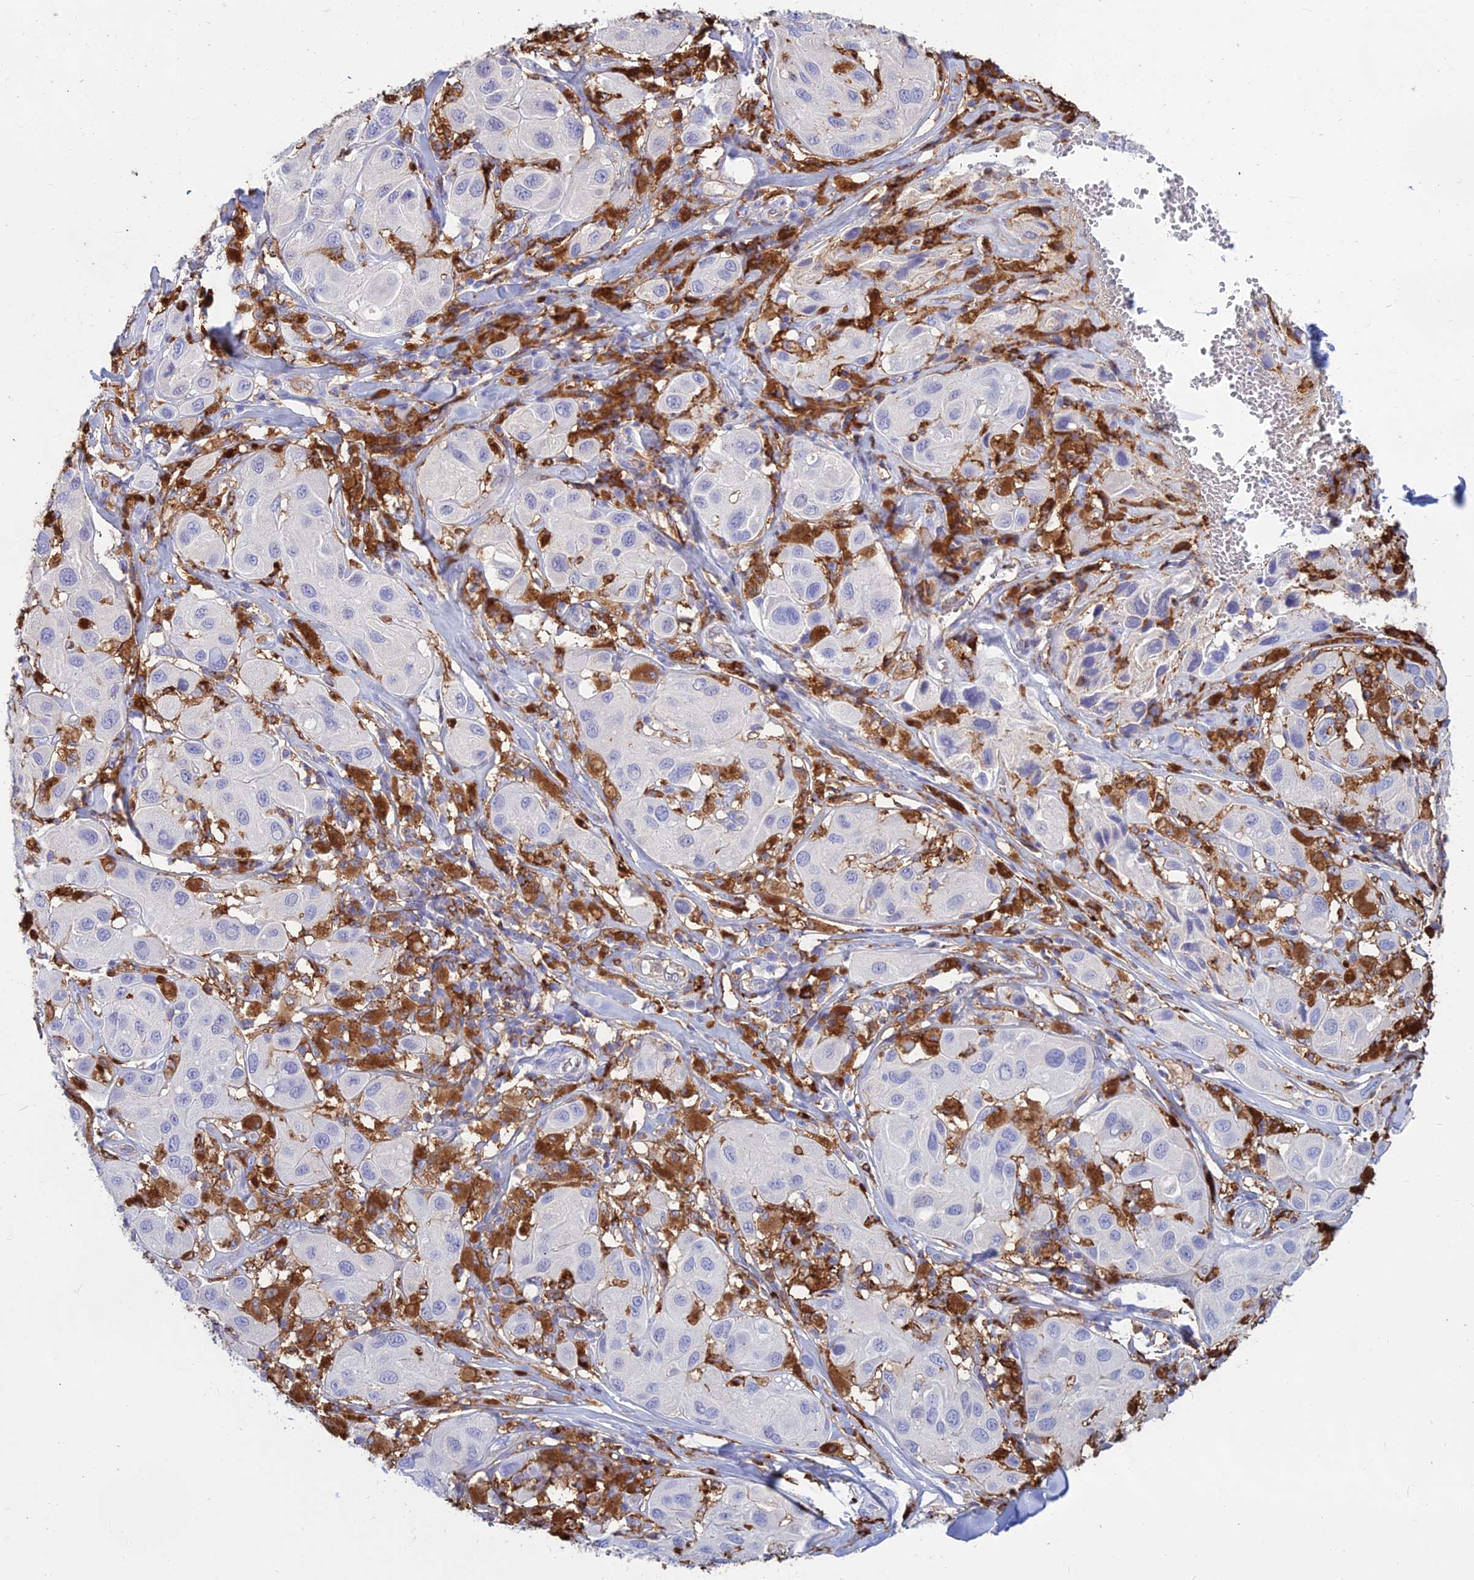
{"staining": {"intensity": "negative", "quantity": "none", "location": "none"}, "tissue": "melanoma", "cell_type": "Tumor cells", "image_type": "cancer", "snomed": [{"axis": "morphology", "description": "Malignant melanoma, Metastatic site"}, {"axis": "topography", "description": "Skin"}], "caption": "Immunohistochemistry of melanoma demonstrates no positivity in tumor cells.", "gene": "HLA-DRB1", "patient": {"sex": "male", "age": 41}}